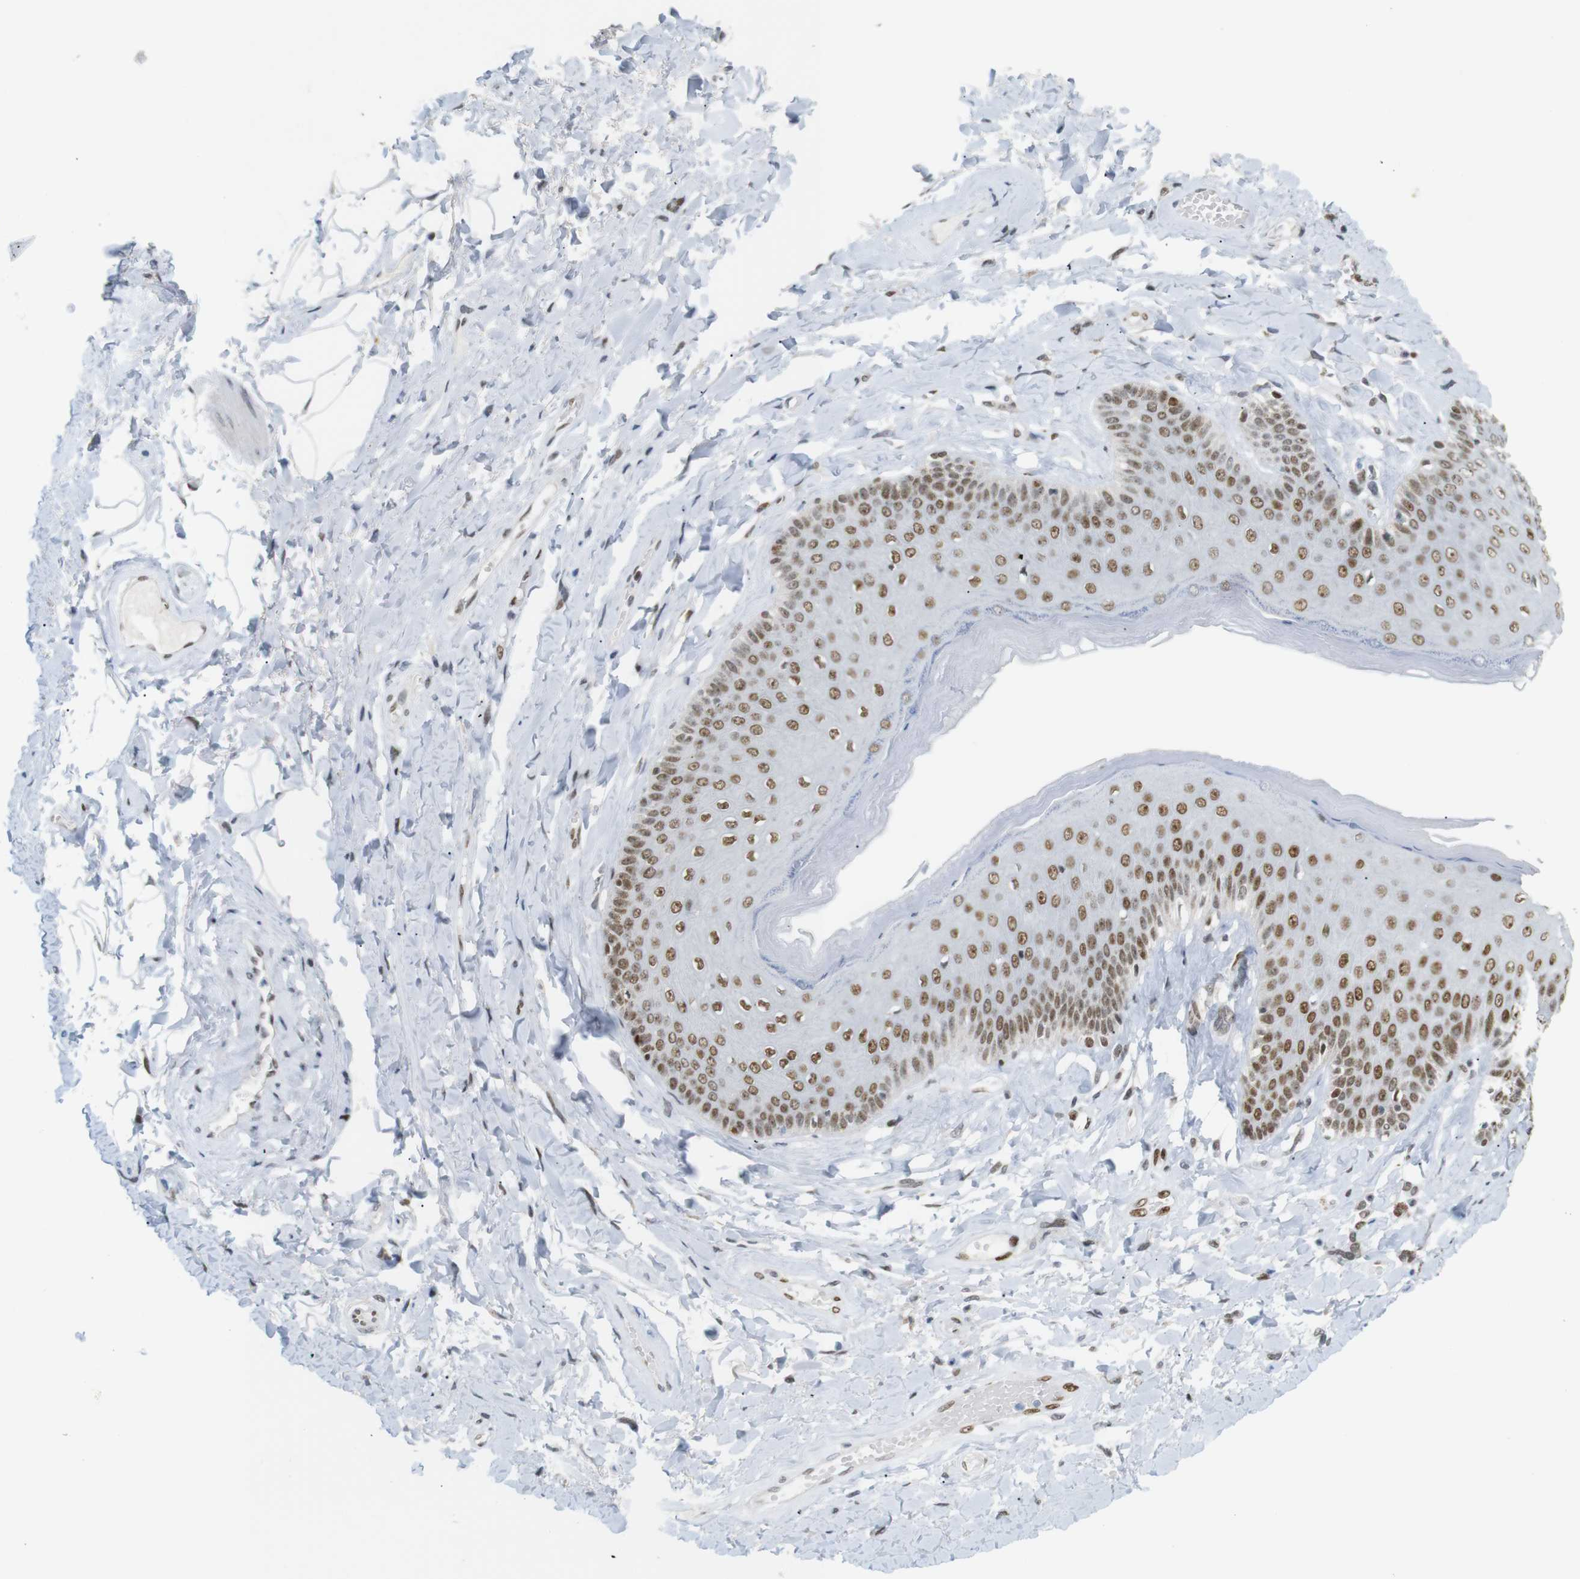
{"staining": {"intensity": "moderate", "quantity": ">75%", "location": "nuclear"}, "tissue": "skin", "cell_type": "Epidermal cells", "image_type": "normal", "snomed": [{"axis": "morphology", "description": "Normal tissue, NOS"}, {"axis": "topography", "description": "Anal"}], "caption": "Skin stained for a protein reveals moderate nuclear positivity in epidermal cells. (Stains: DAB (3,3'-diaminobenzidine) in brown, nuclei in blue, Microscopy: brightfield microscopy at high magnification).", "gene": "RIOX2", "patient": {"sex": "male", "age": 69}}